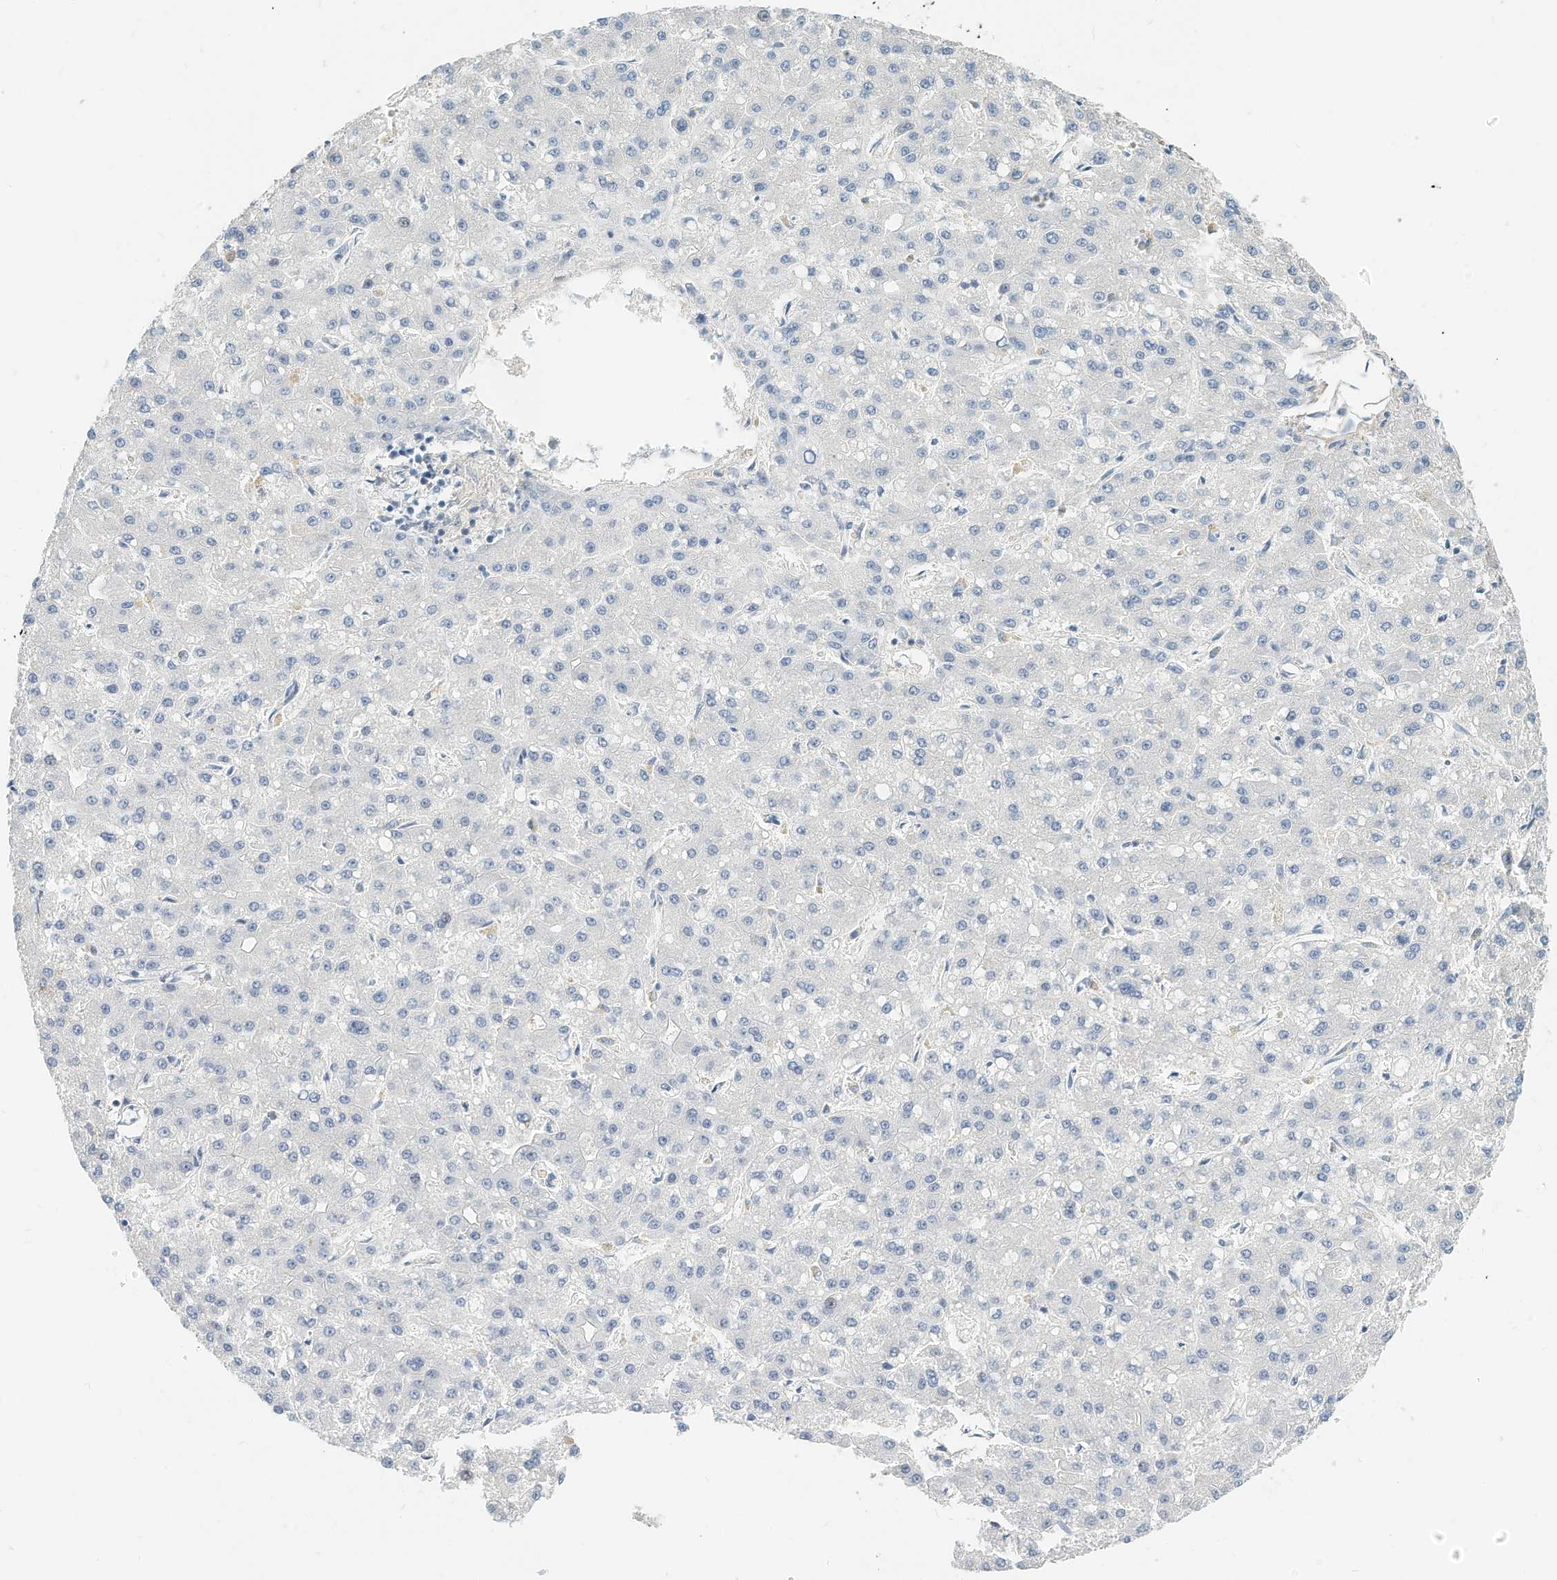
{"staining": {"intensity": "negative", "quantity": "none", "location": "none"}, "tissue": "liver cancer", "cell_type": "Tumor cells", "image_type": "cancer", "snomed": [{"axis": "morphology", "description": "Carcinoma, Hepatocellular, NOS"}, {"axis": "topography", "description": "Liver"}], "caption": "A micrograph of hepatocellular carcinoma (liver) stained for a protein exhibits no brown staining in tumor cells.", "gene": "MICAL1", "patient": {"sex": "male", "age": 67}}